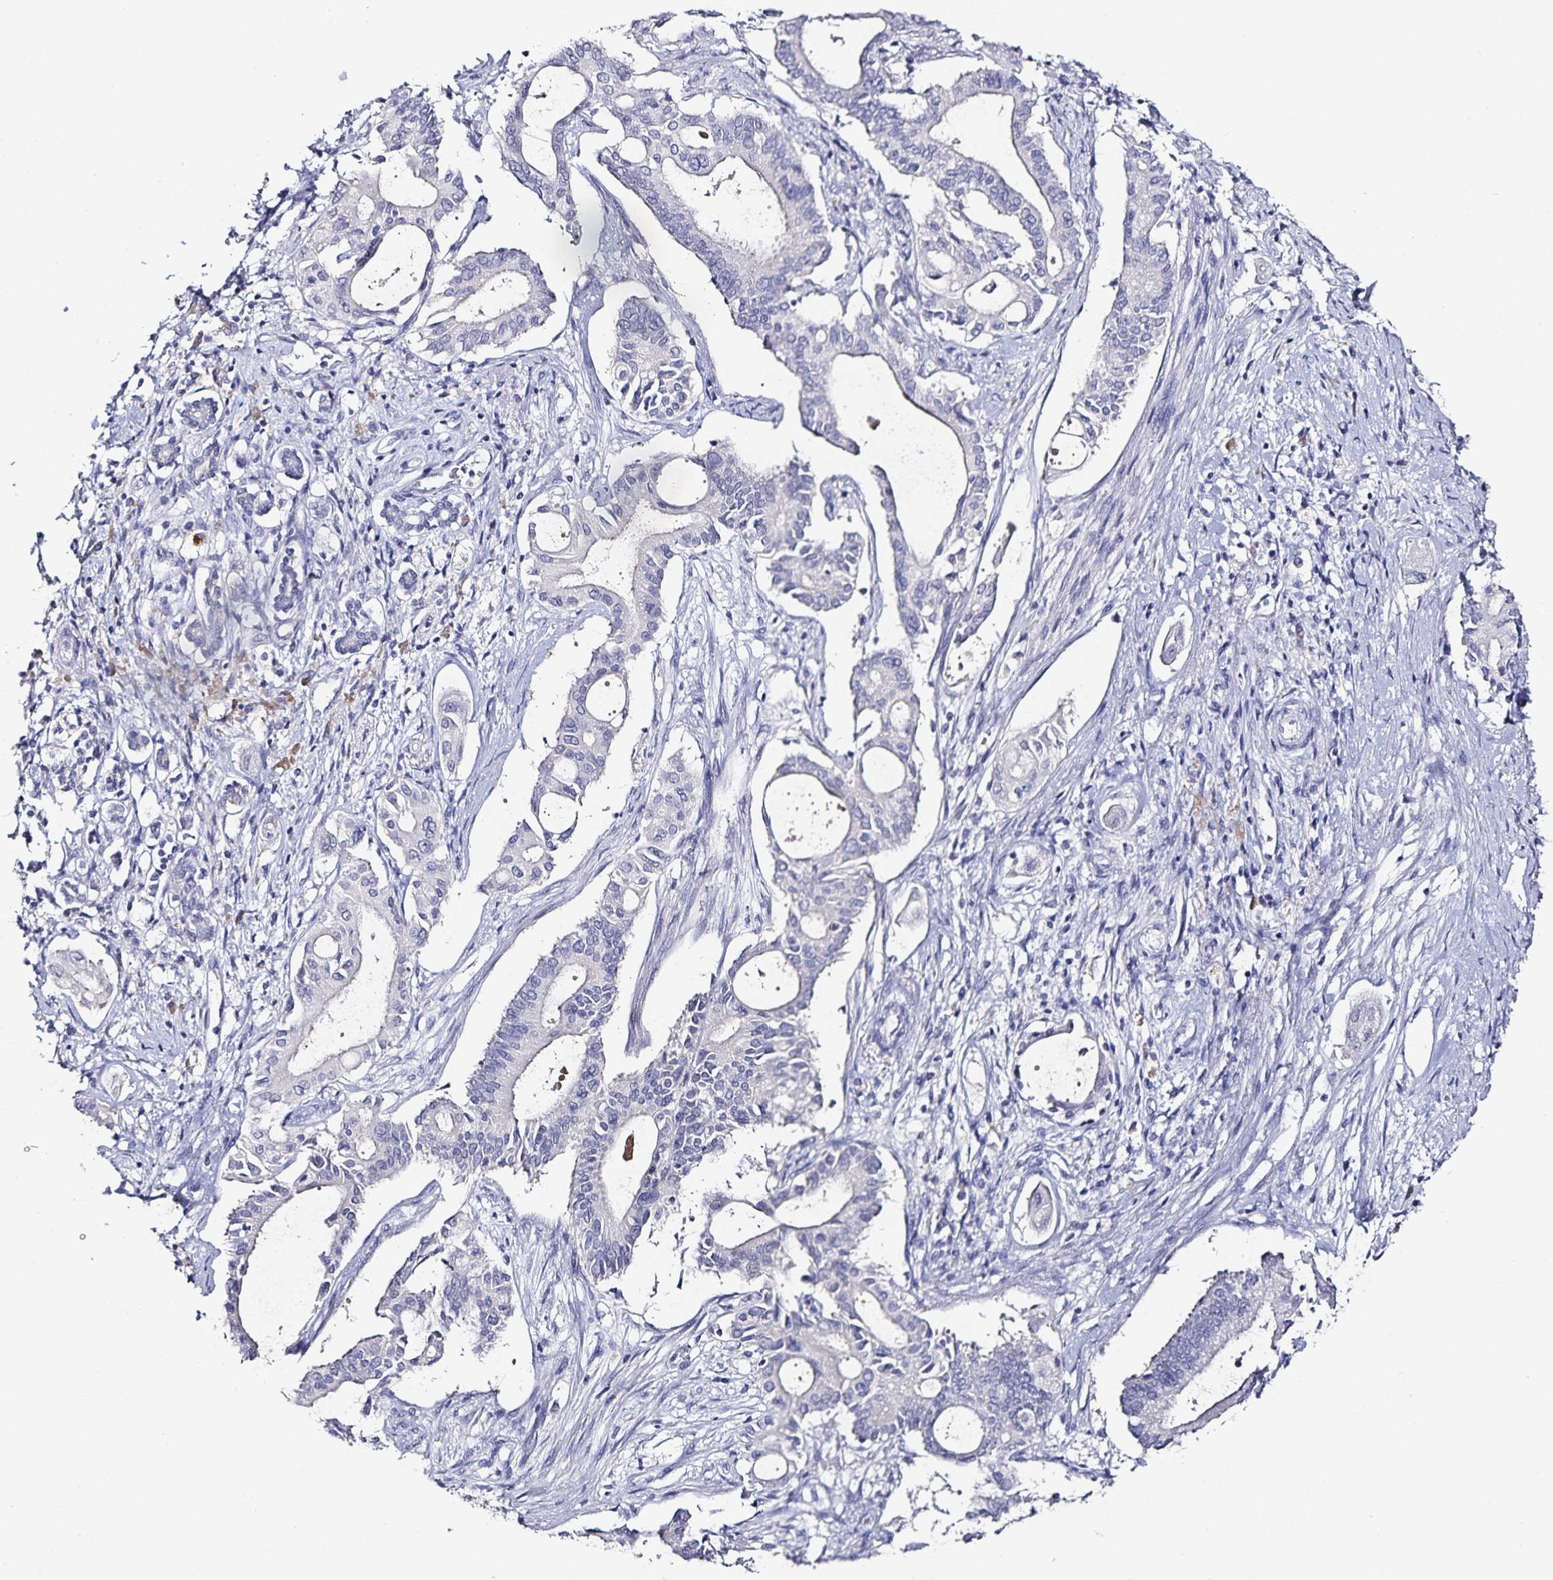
{"staining": {"intensity": "negative", "quantity": "none", "location": "none"}, "tissue": "pancreatic cancer", "cell_type": "Tumor cells", "image_type": "cancer", "snomed": [{"axis": "morphology", "description": "Adenocarcinoma, NOS"}, {"axis": "topography", "description": "Pancreas"}], "caption": "IHC photomicrograph of neoplastic tissue: adenocarcinoma (pancreatic) stained with DAB (3,3'-diaminobenzidine) demonstrates no significant protein staining in tumor cells.", "gene": "TTR", "patient": {"sex": "female", "age": 68}}